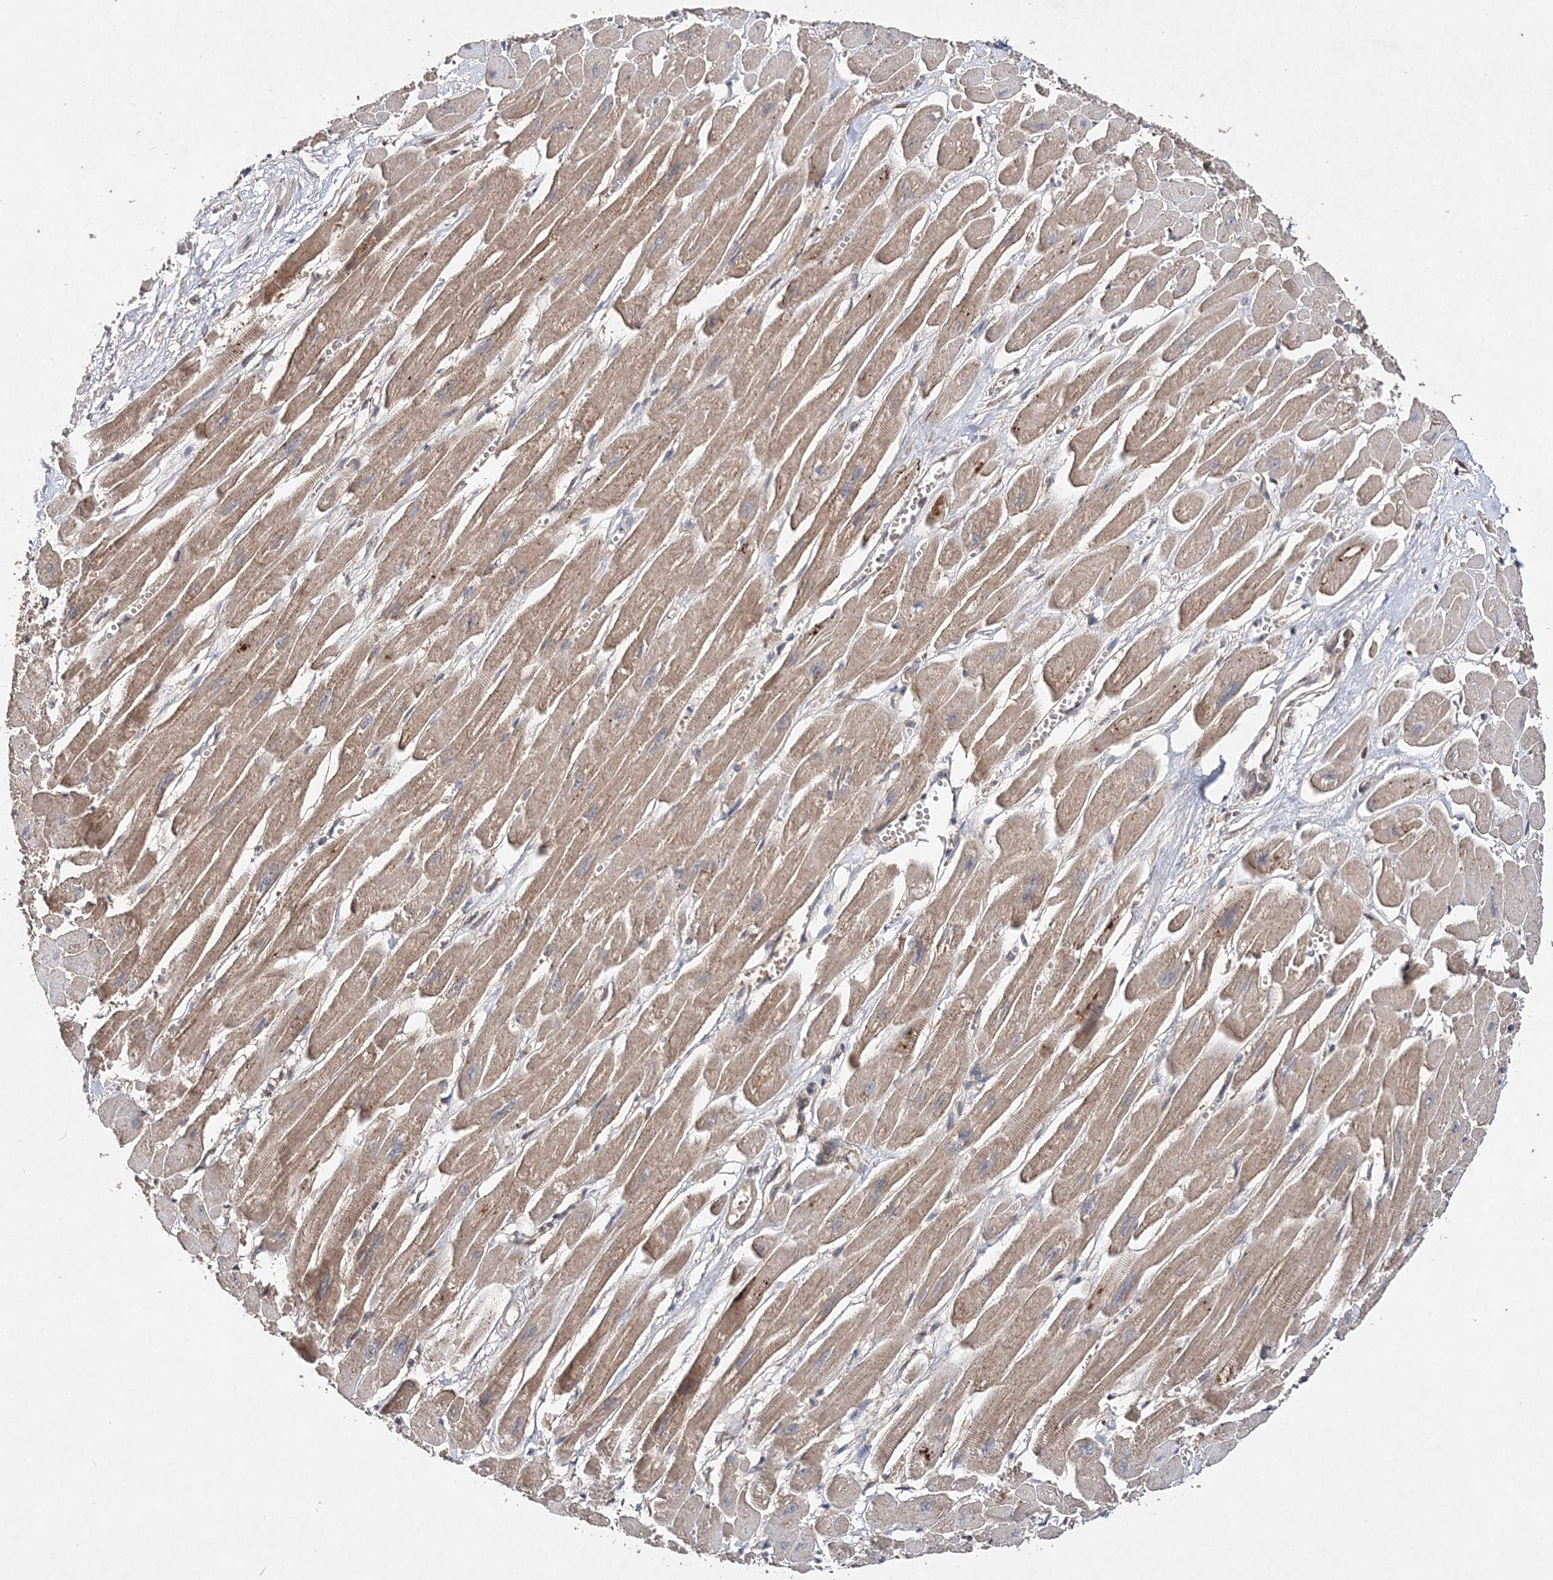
{"staining": {"intensity": "moderate", "quantity": ">75%", "location": "cytoplasmic/membranous"}, "tissue": "heart muscle", "cell_type": "Cardiomyocytes", "image_type": "normal", "snomed": [{"axis": "morphology", "description": "Normal tissue, NOS"}, {"axis": "topography", "description": "Heart"}], "caption": "Normal heart muscle exhibits moderate cytoplasmic/membranous staining in about >75% of cardiomyocytes, visualized by immunohistochemistry. The staining was performed using DAB (3,3'-diaminobenzidine), with brown indicating positive protein expression. Nuclei are stained blue with hematoxylin.", "gene": "NIF3L1", "patient": {"sex": "female", "age": 54}}